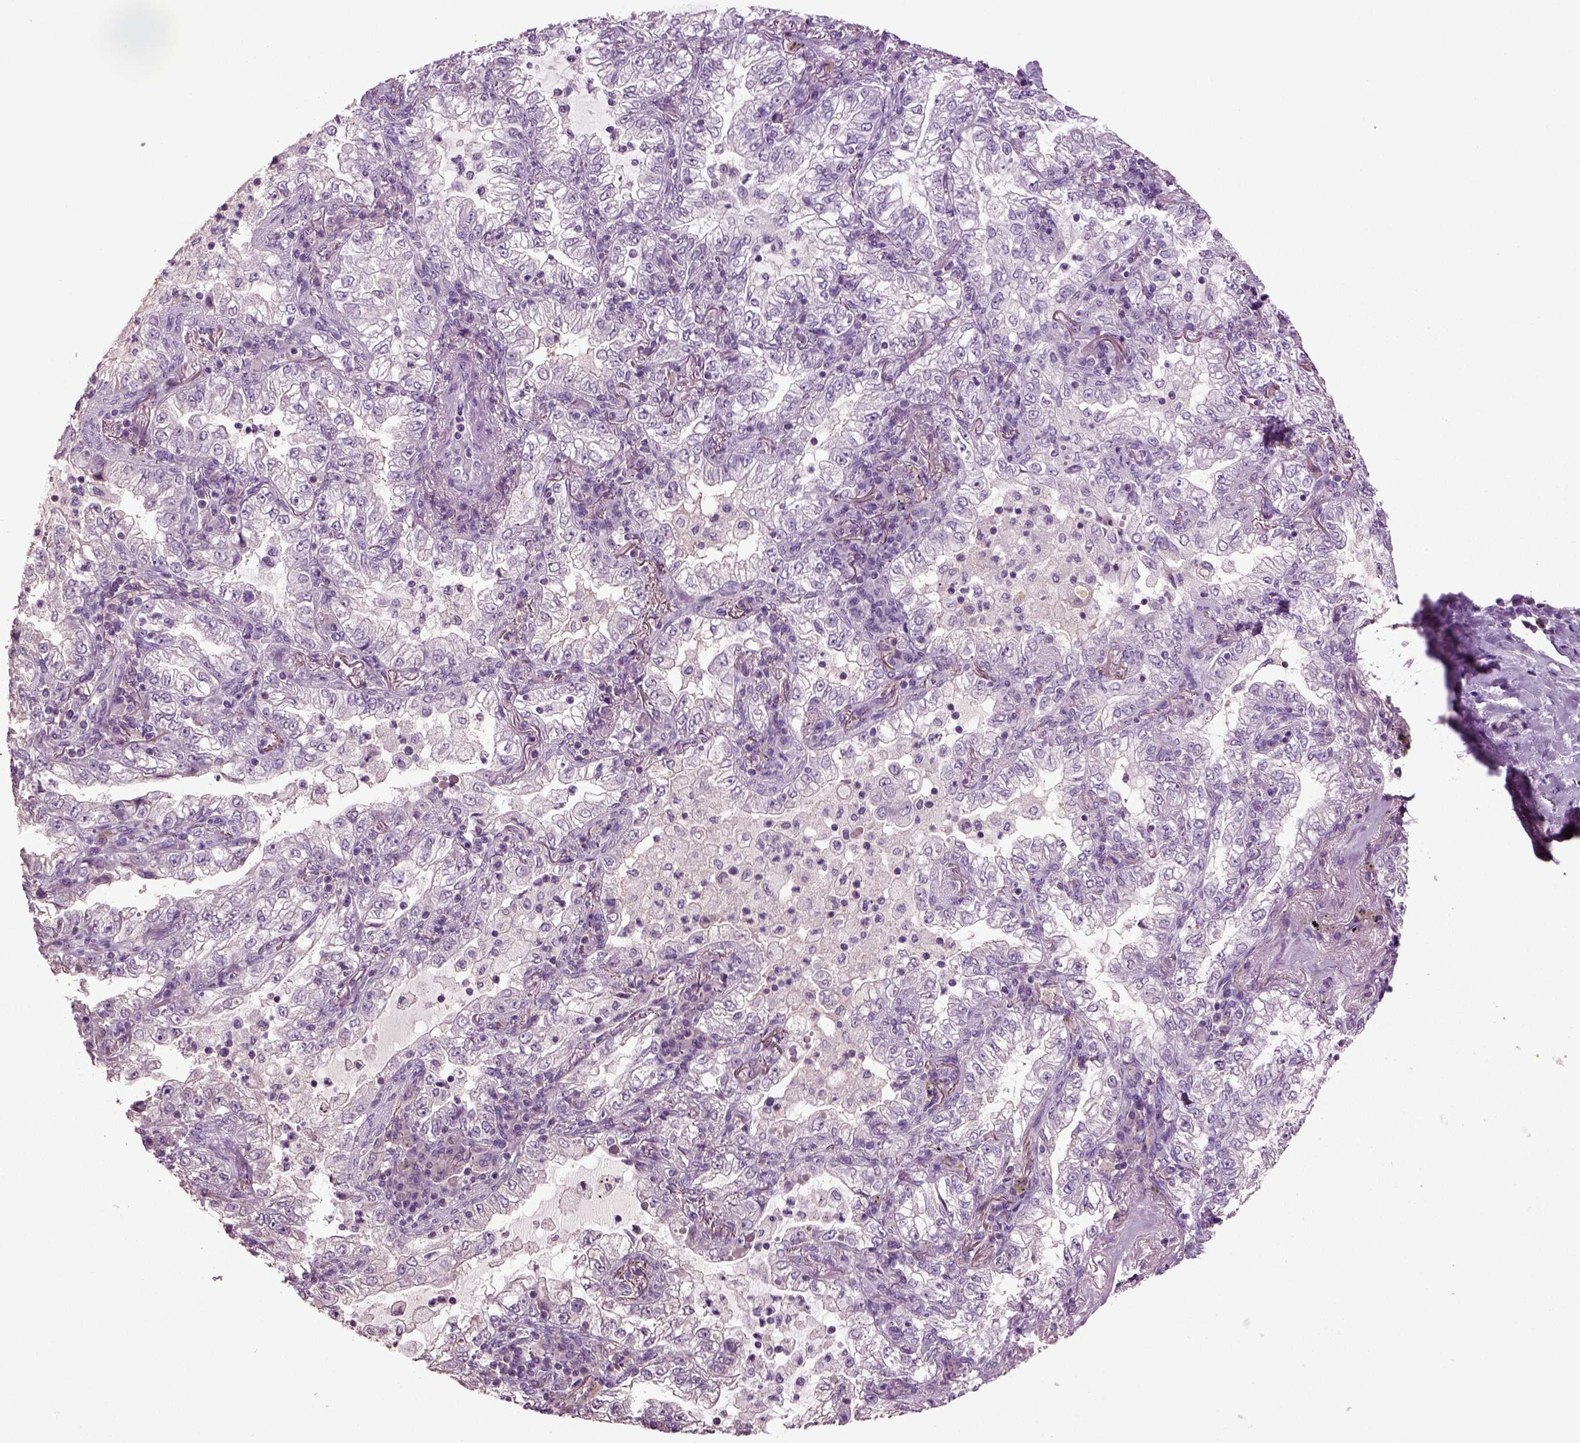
{"staining": {"intensity": "negative", "quantity": "none", "location": "none"}, "tissue": "lung cancer", "cell_type": "Tumor cells", "image_type": "cancer", "snomed": [{"axis": "morphology", "description": "Adenocarcinoma, NOS"}, {"axis": "topography", "description": "Lung"}], "caption": "A micrograph of lung cancer (adenocarcinoma) stained for a protein demonstrates no brown staining in tumor cells. (DAB immunohistochemistry (IHC) with hematoxylin counter stain).", "gene": "DEFB118", "patient": {"sex": "female", "age": 73}}